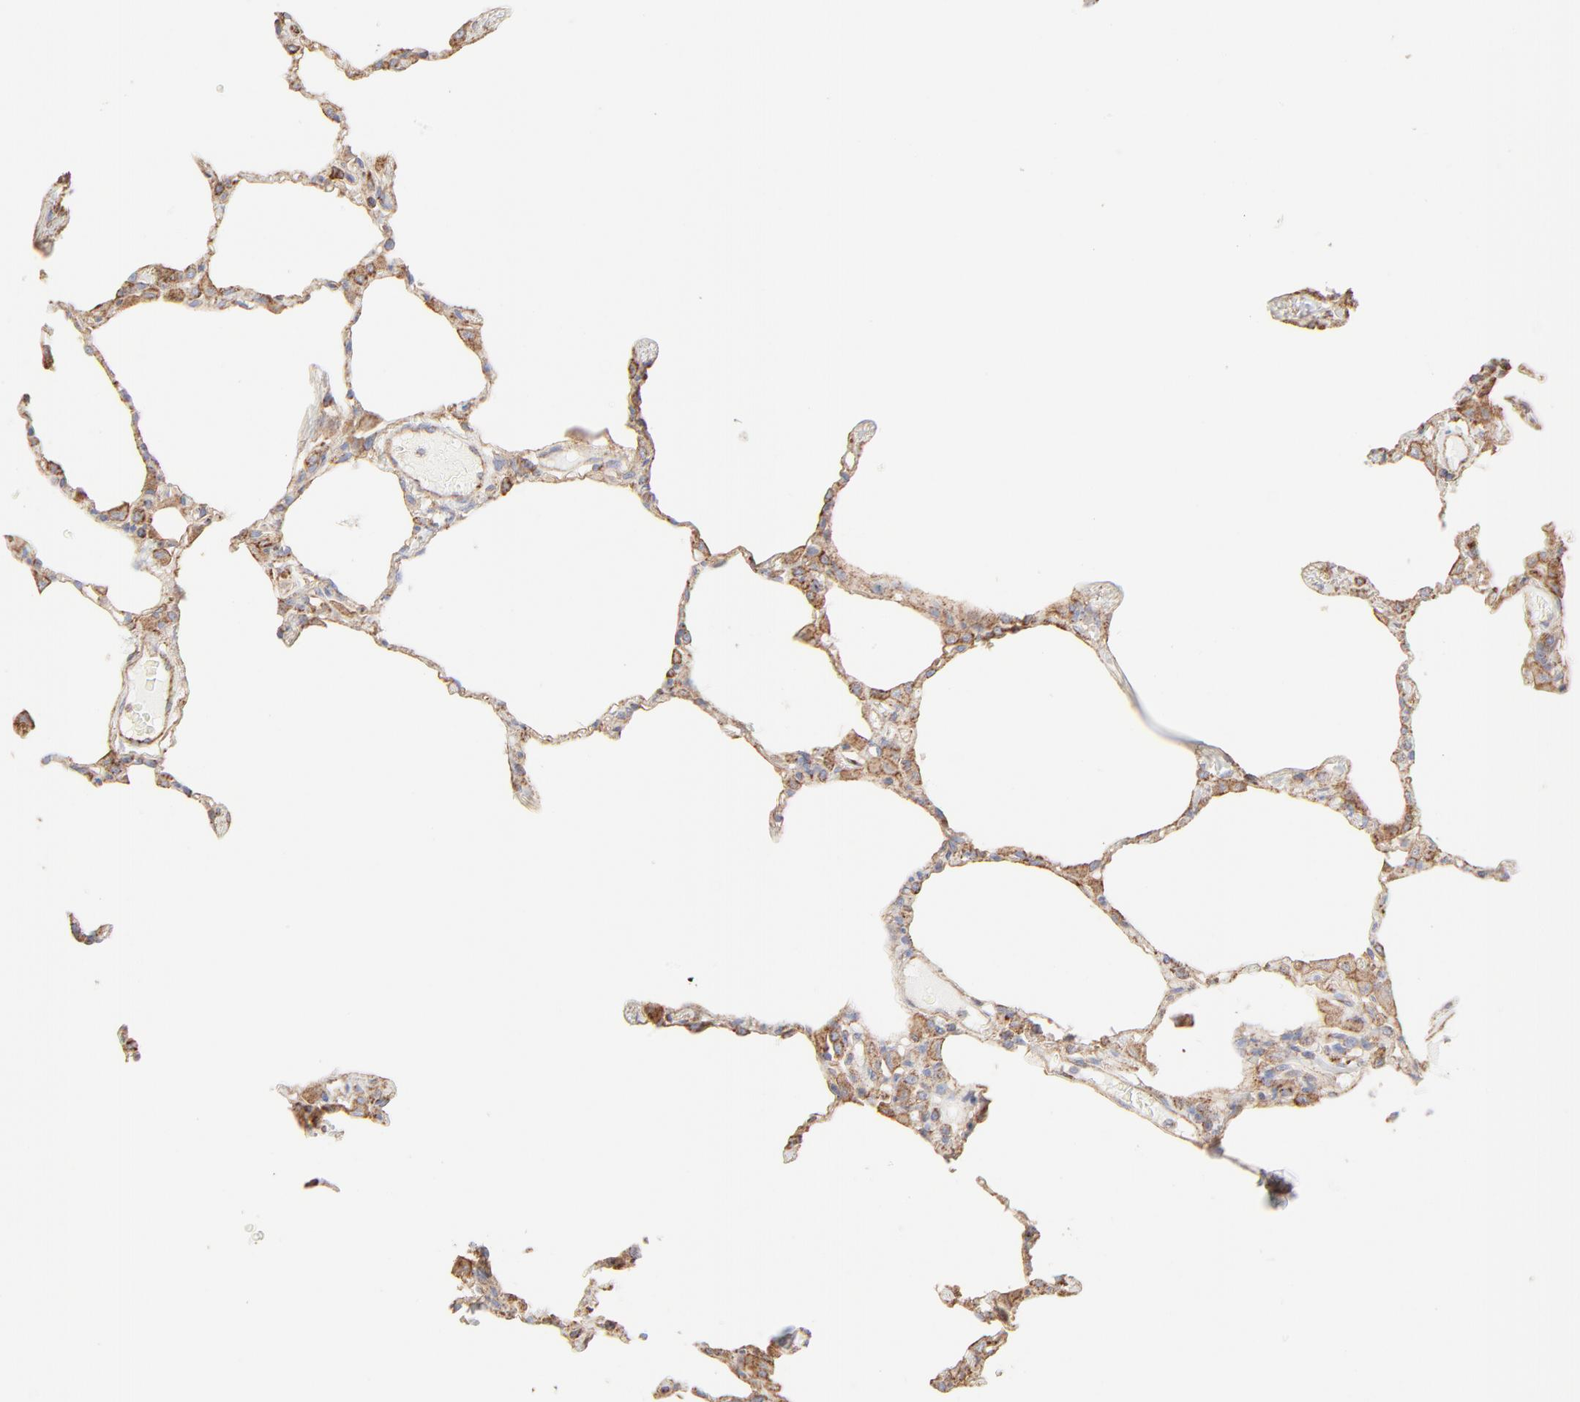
{"staining": {"intensity": "moderate", "quantity": ">75%", "location": "cytoplasmic/membranous"}, "tissue": "lung", "cell_type": "Alveolar cells", "image_type": "normal", "snomed": [{"axis": "morphology", "description": "Normal tissue, NOS"}, {"axis": "topography", "description": "Lung"}], "caption": "Immunohistochemical staining of normal lung demonstrates moderate cytoplasmic/membranous protein staining in about >75% of alveolar cells.", "gene": "CLTB", "patient": {"sex": "female", "age": 49}}